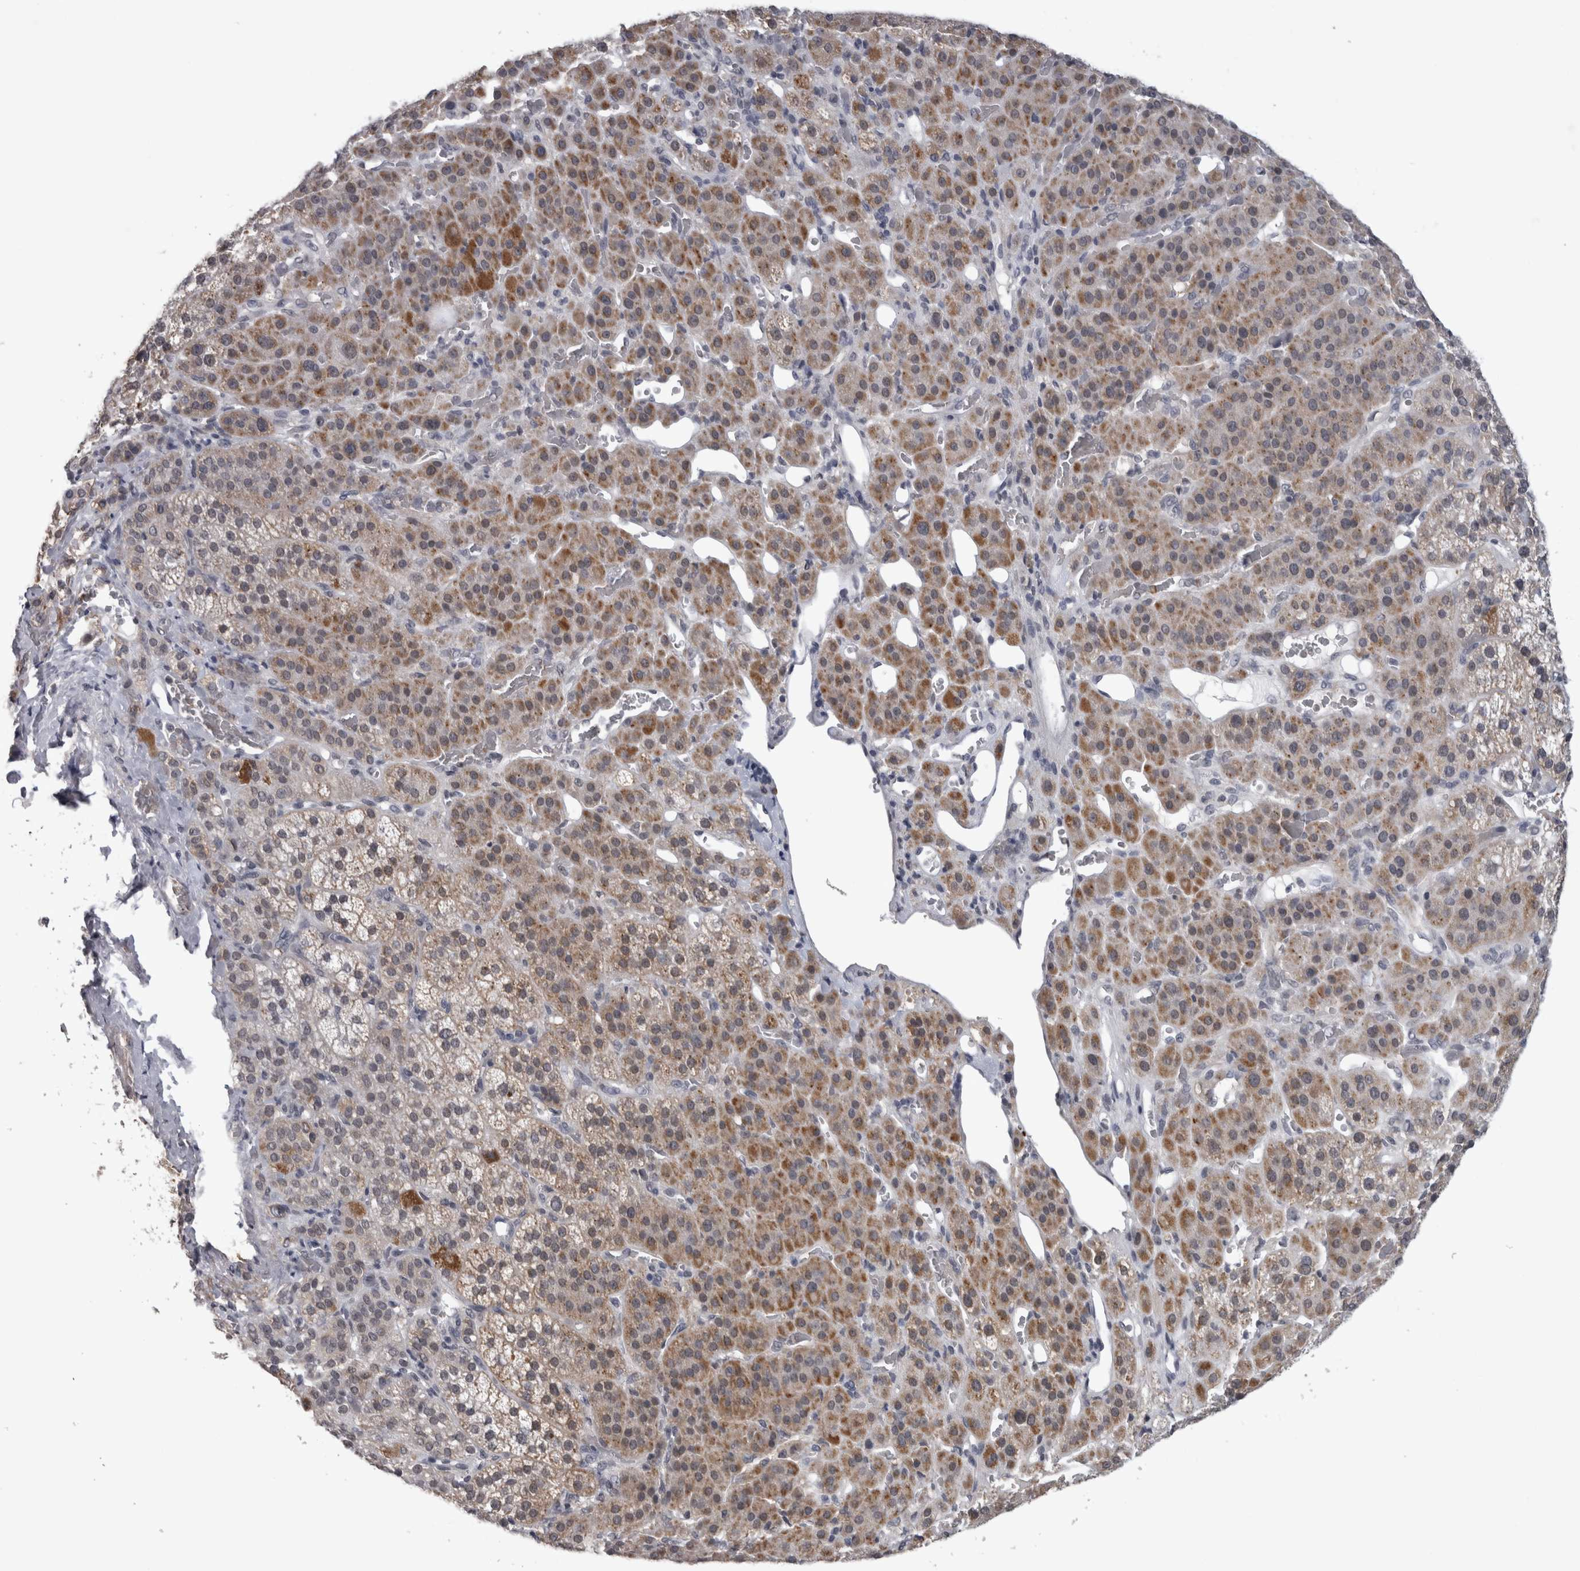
{"staining": {"intensity": "moderate", "quantity": ">75%", "location": "cytoplasmic/membranous,nuclear"}, "tissue": "adrenal gland", "cell_type": "Glandular cells", "image_type": "normal", "snomed": [{"axis": "morphology", "description": "Normal tissue, NOS"}, {"axis": "topography", "description": "Adrenal gland"}], "caption": "Immunohistochemistry (IHC) (DAB) staining of normal human adrenal gland displays moderate cytoplasmic/membranous,nuclear protein positivity in approximately >75% of glandular cells.", "gene": "PEBP4", "patient": {"sex": "male", "age": 57}}